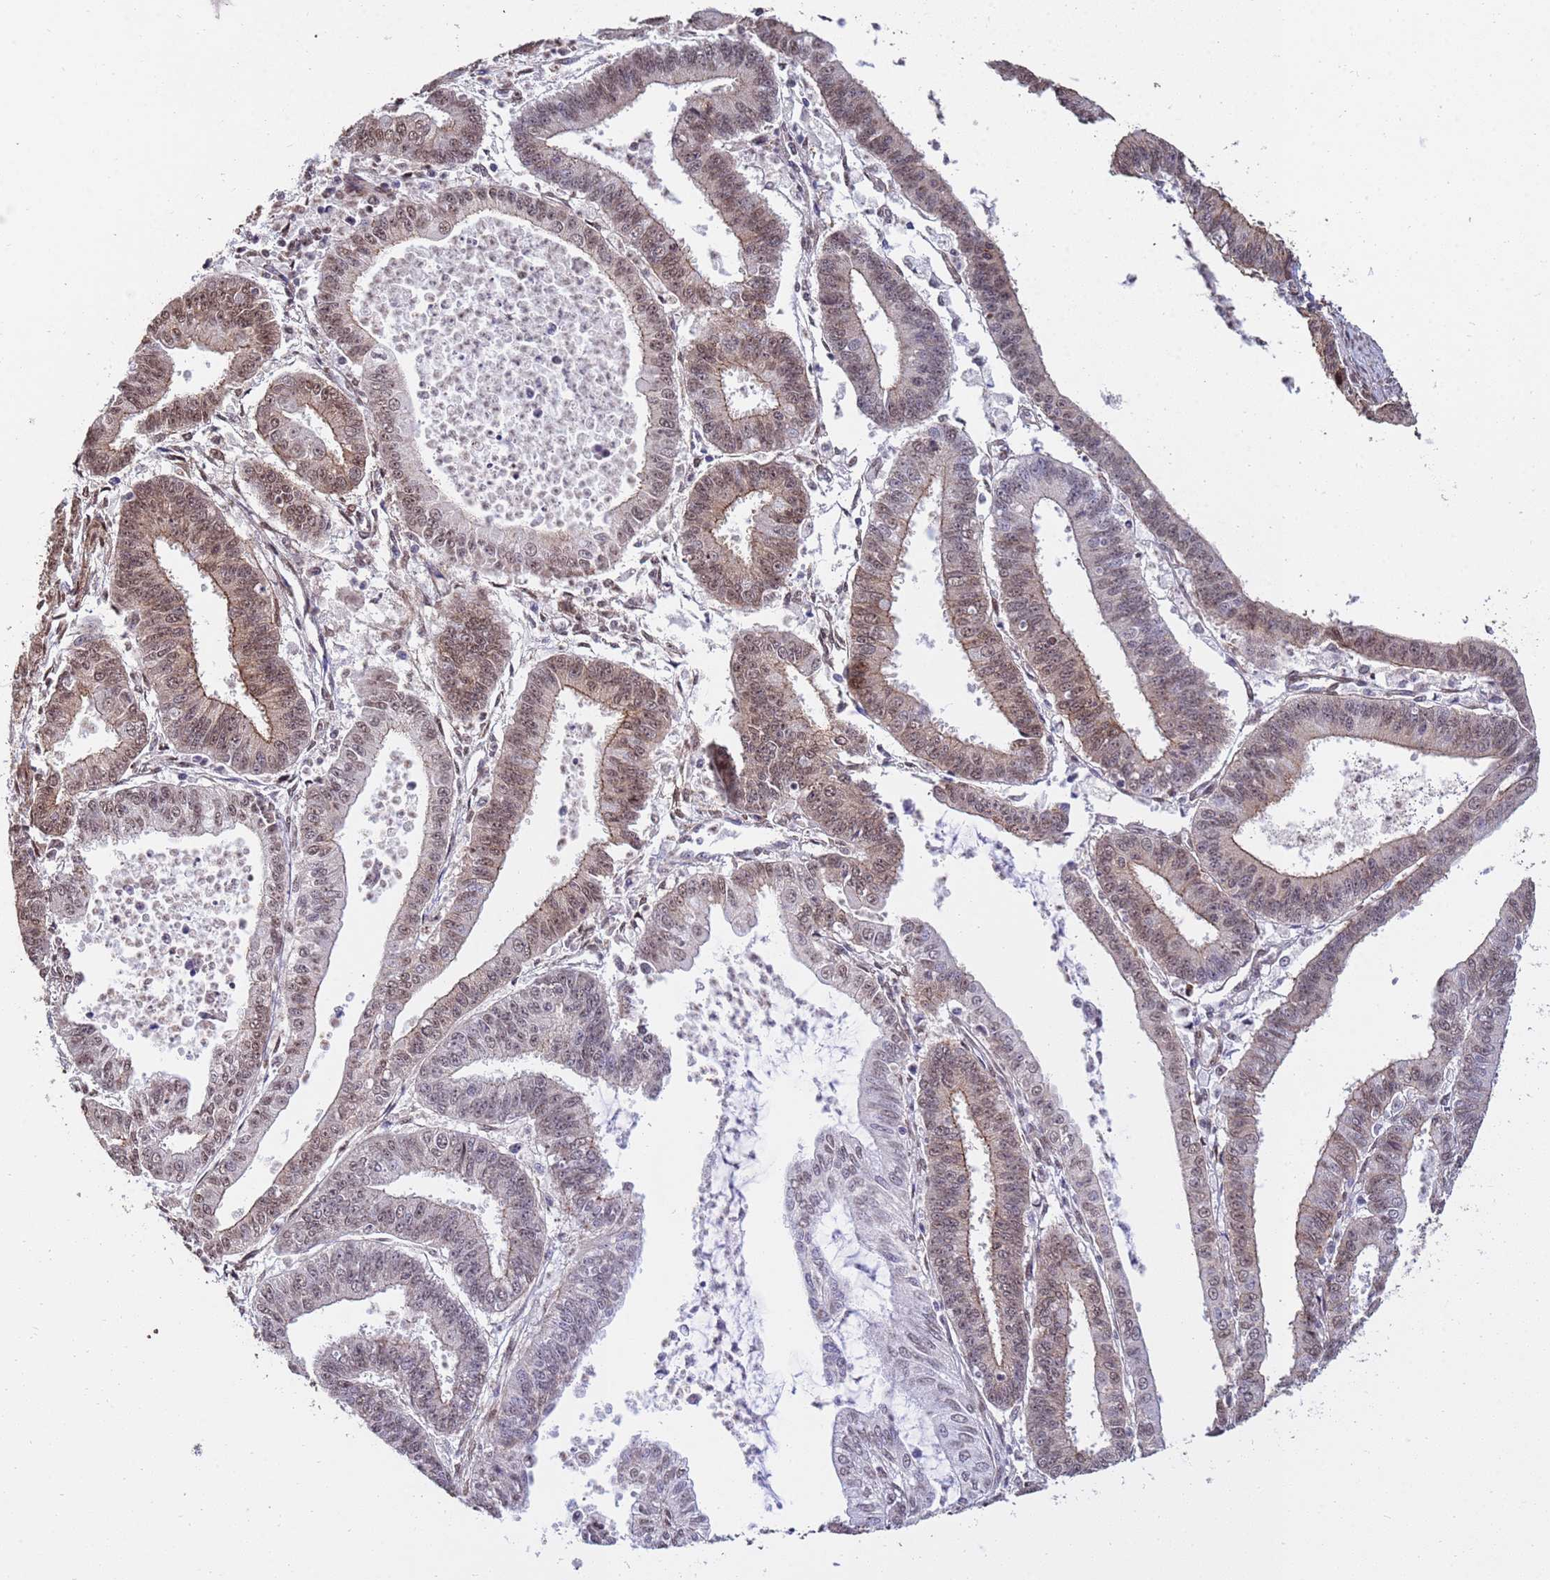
{"staining": {"intensity": "weak", "quantity": ">75%", "location": "nuclear"}, "tissue": "endometrial cancer", "cell_type": "Tumor cells", "image_type": "cancer", "snomed": [{"axis": "morphology", "description": "Adenocarcinoma, NOS"}, {"axis": "topography", "description": "Endometrium"}], "caption": "IHC of endometrial cancer reveals low levels of weak nuclear expression in about >75% of tumor cells. (Brightfield microscopy of DAB IHC at high magnification).", "gene": "TRIP6", "patient": {"sex": "female", "age": 73}}